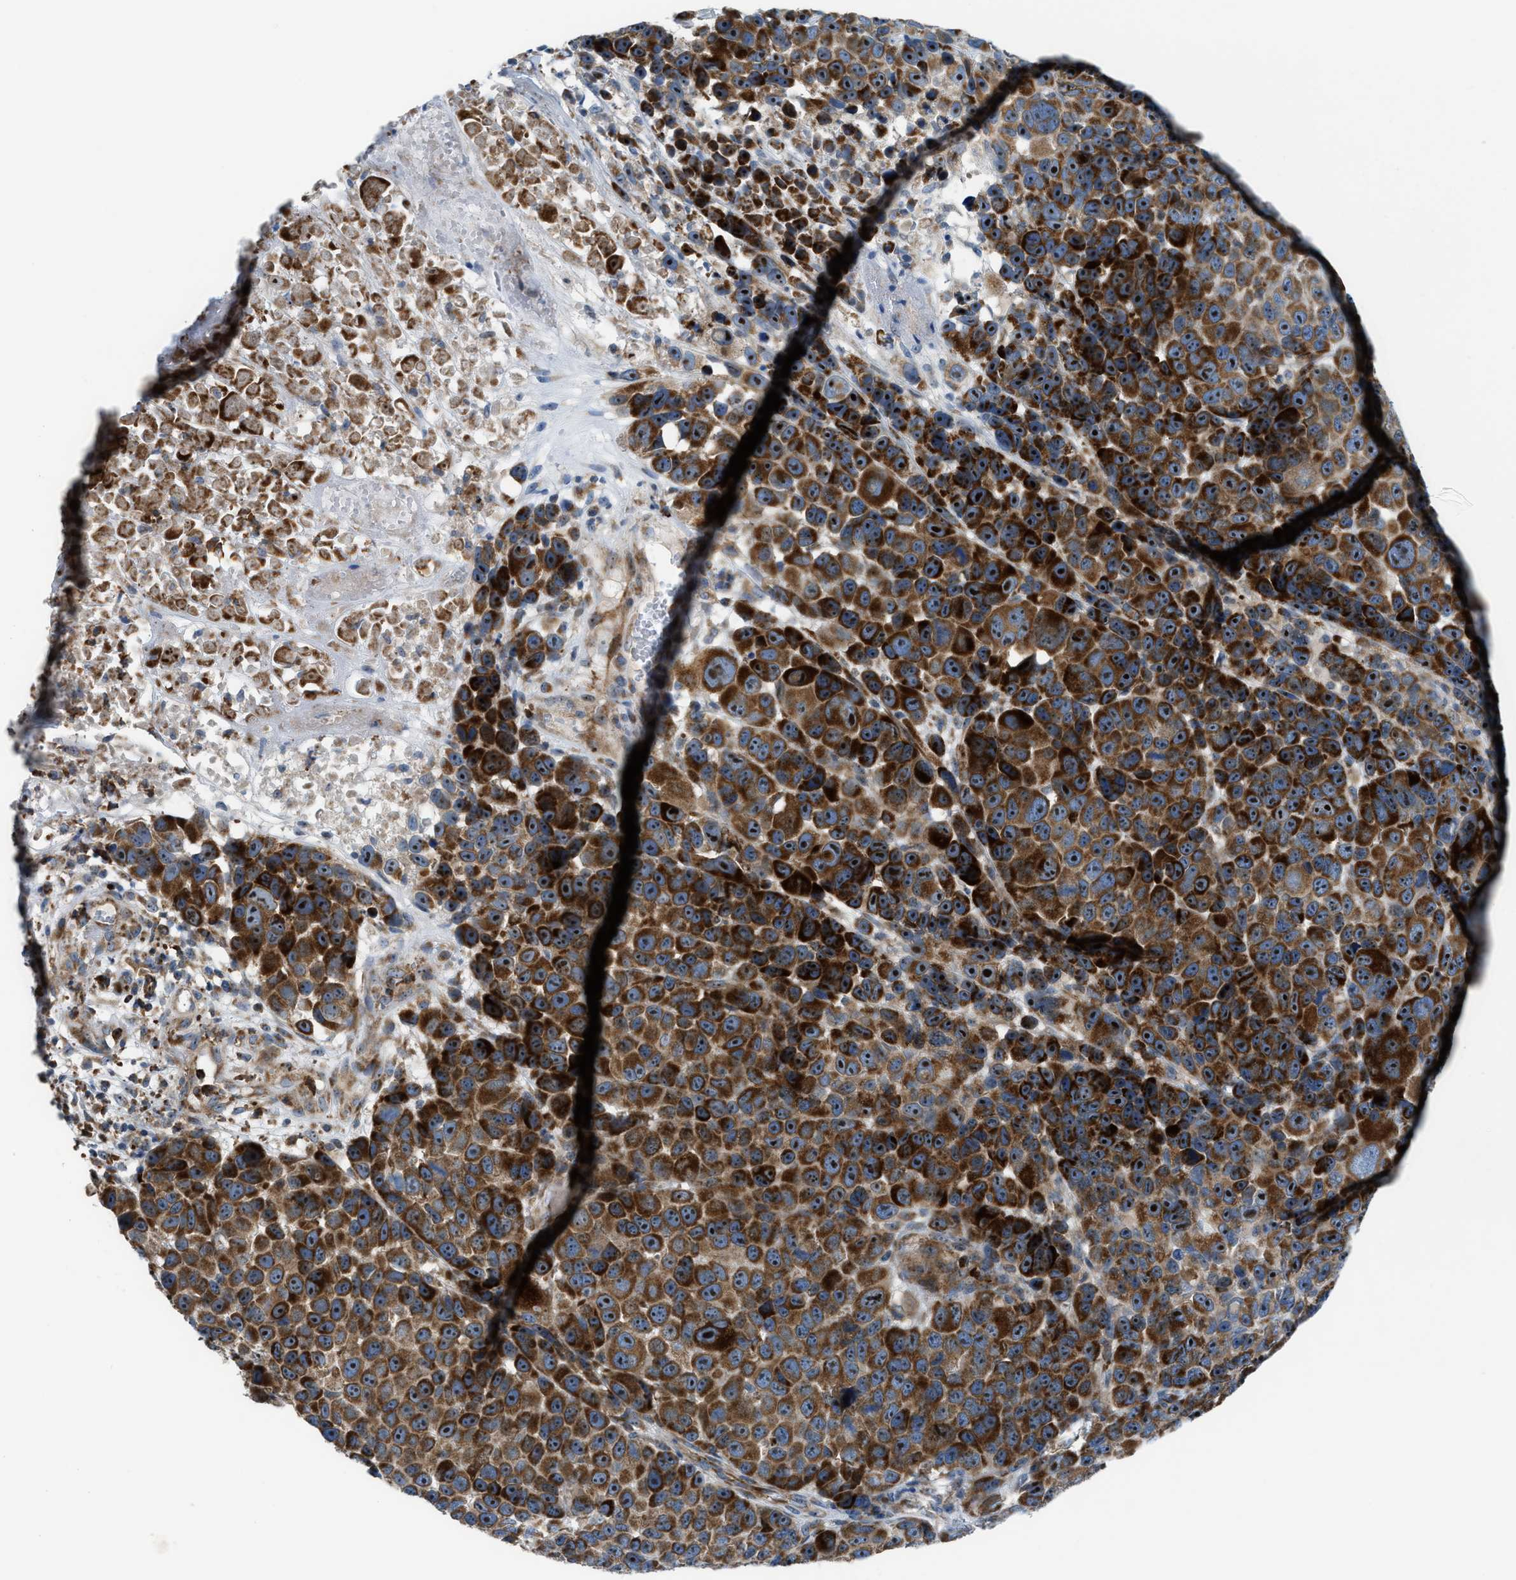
{"staining": {"intensity": "strong", "quantity": ">75%", "location": "cytoplasmic/membranous,nuclear"}, "tissue": "melanoma", "cell_type": "Tumor cells", "image_type": "cancer", "snomed": [{"axis": "morphology", "description": "Malignant melanoma, NOS"}, {"axis": "topography", "description": "Skin"}], "caption": "Melanoma stained with a brown dye reveals strong cytoplasmic/membranous and nuclear positive staining in approximately >75% of tumor cells.", "gene": "TPH1", "patient": {"sex": "male", "age": 53}}